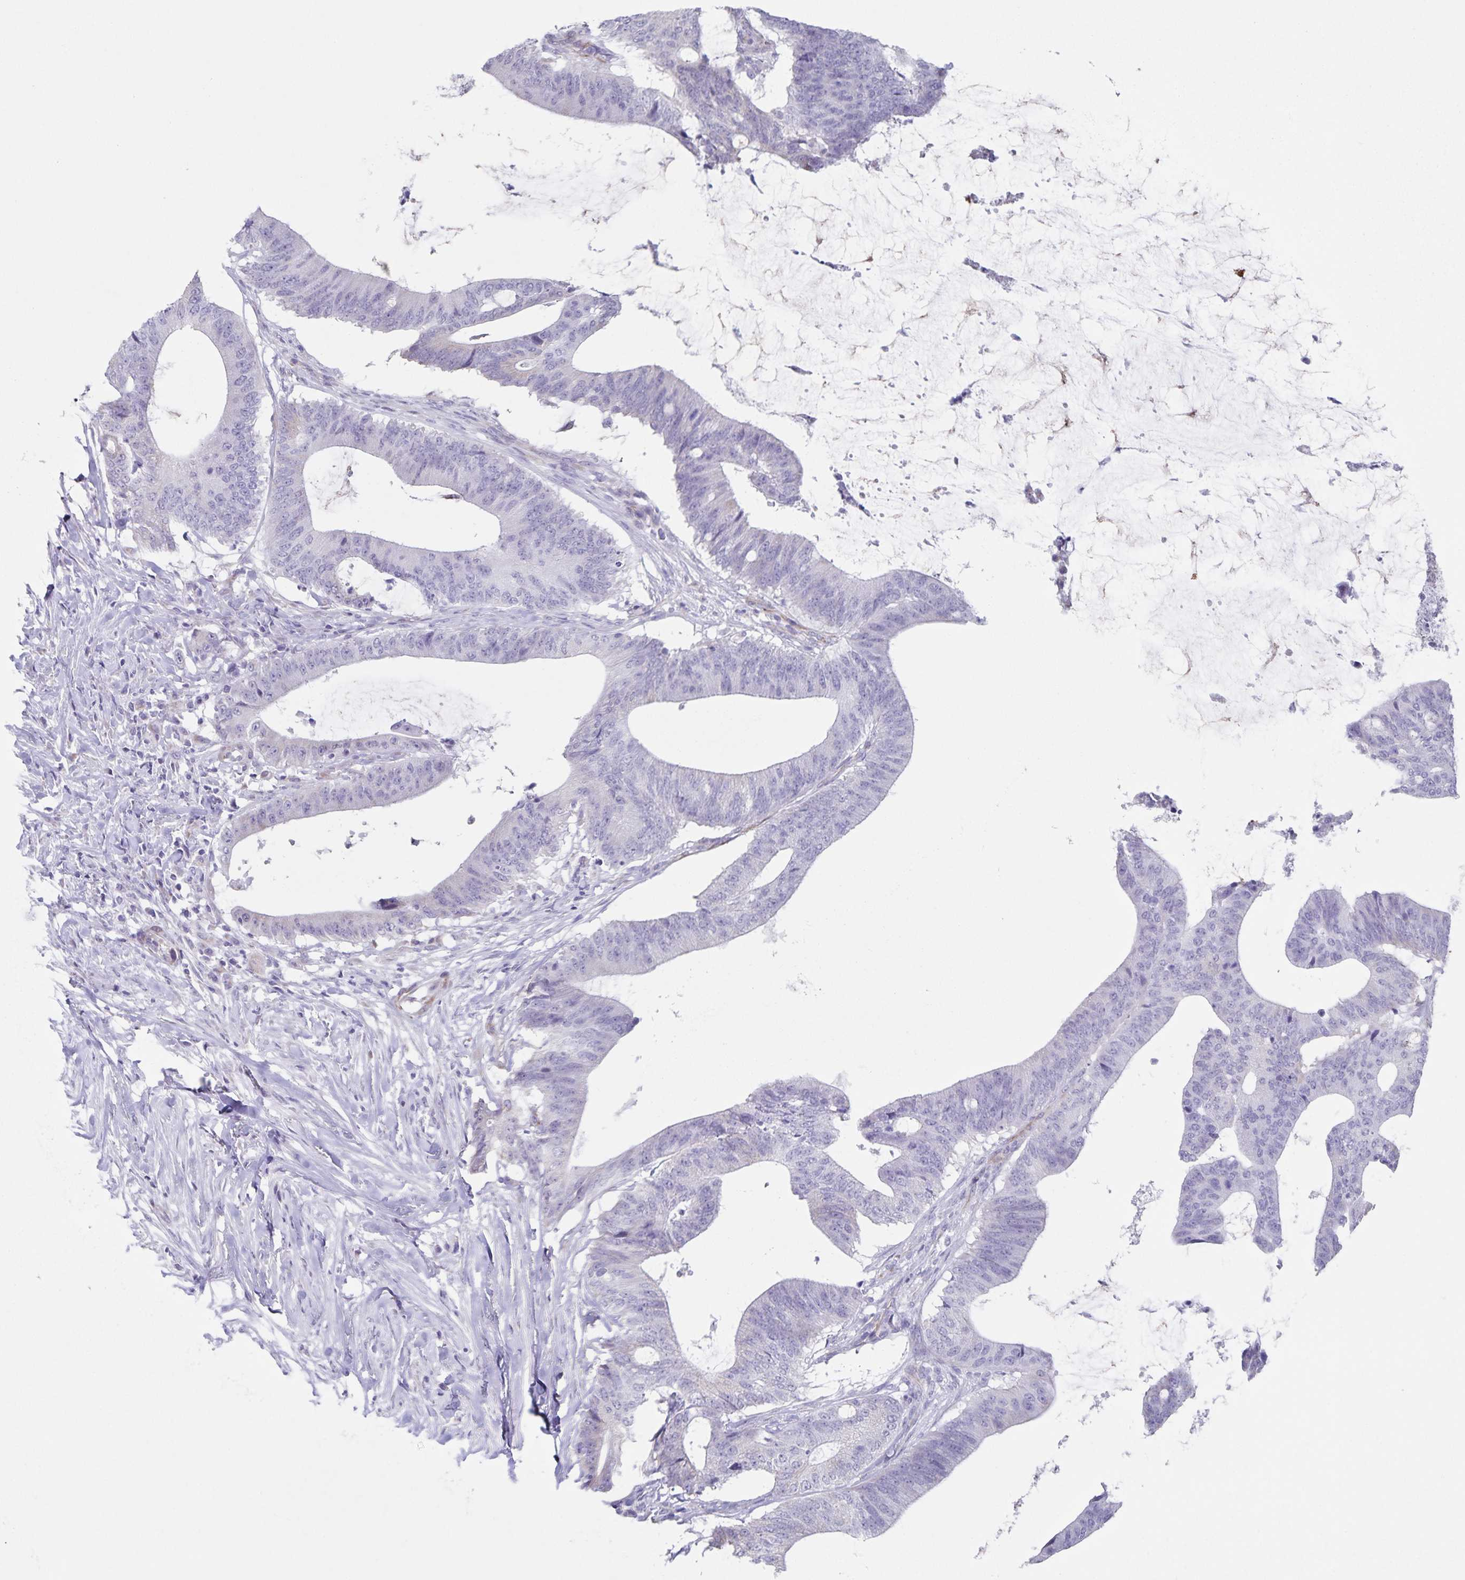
{"staining": {"intensity": "negative", "quantity": "none", "location": "none"}, "tissue": "colorectal cancer", "cell_type": "Tumor cells", "image_type": "cancer", "snomed": [{"axis": "morphology", "description": "Adenocarcinoma, NOS"}, {"axis": "topography", "description": "Colon"}], "caption": "Colorectal cancer (adenocarcinoma) was stained to show a protein in brown. There is no significant staining in tumor cells.", "gene": "SYNM", "patient": {"sex": "female", "age": 43}}